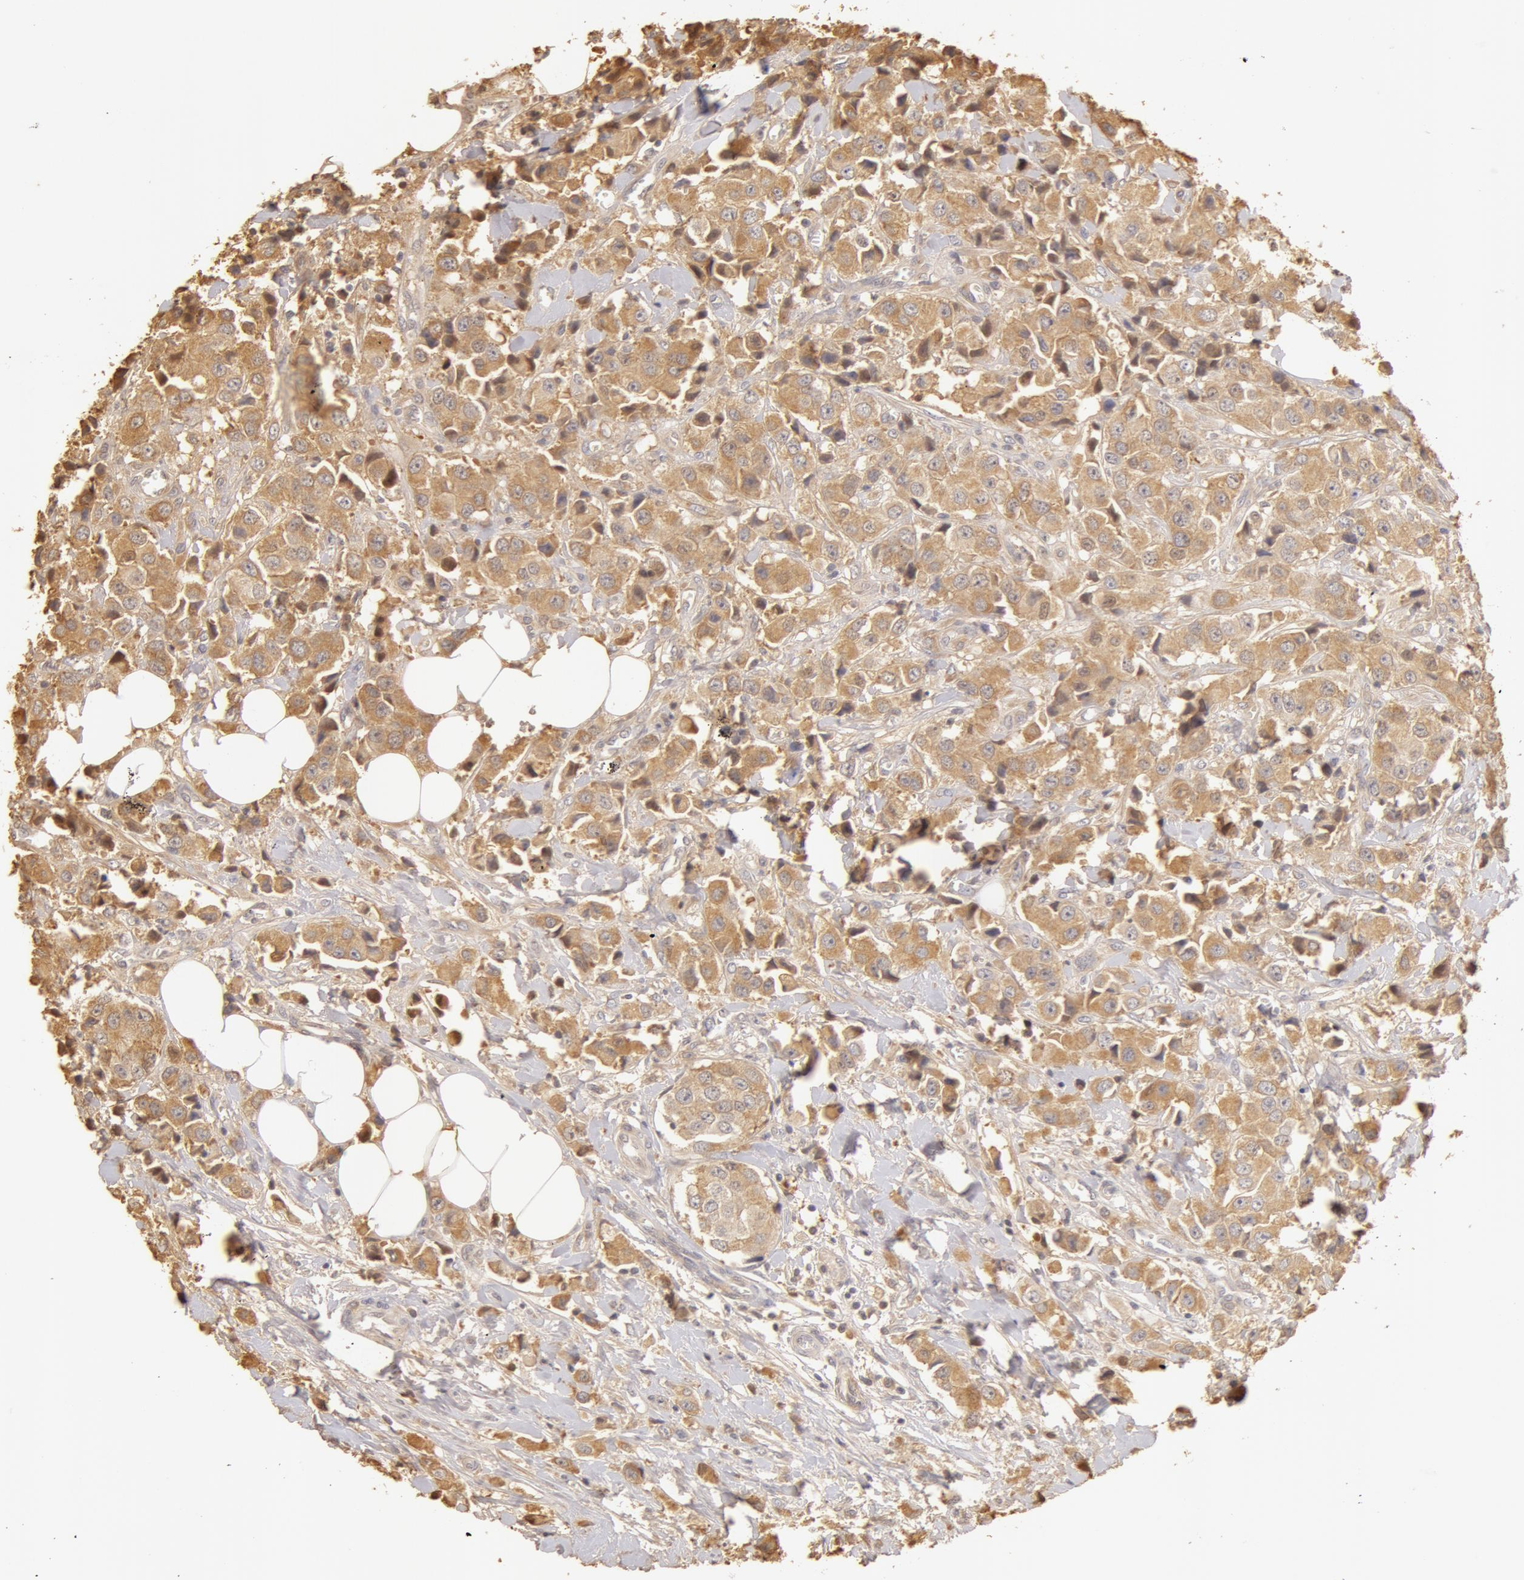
{"staining": {"intensity": "moderate", "quantity": ">75%", "location": "cytoplasmic/membranous"}, "tissue": "breast cancer", "cell_type": "Tumor cells", "image_type": "cancer", "snomed": [{"axis": "morphology", "description": "Duct carcinoma"}, {"axis": "topography", "description": "Breast"}], "caption": "Immunohistochemical staining of human breast intraductal carcinoma reveals medium levels of moderate cytoplasmic/membranous protein expression in approximately >75% of tumor cells.", "gene": "TF", "patient": {"sex": "female", "age": 58}}